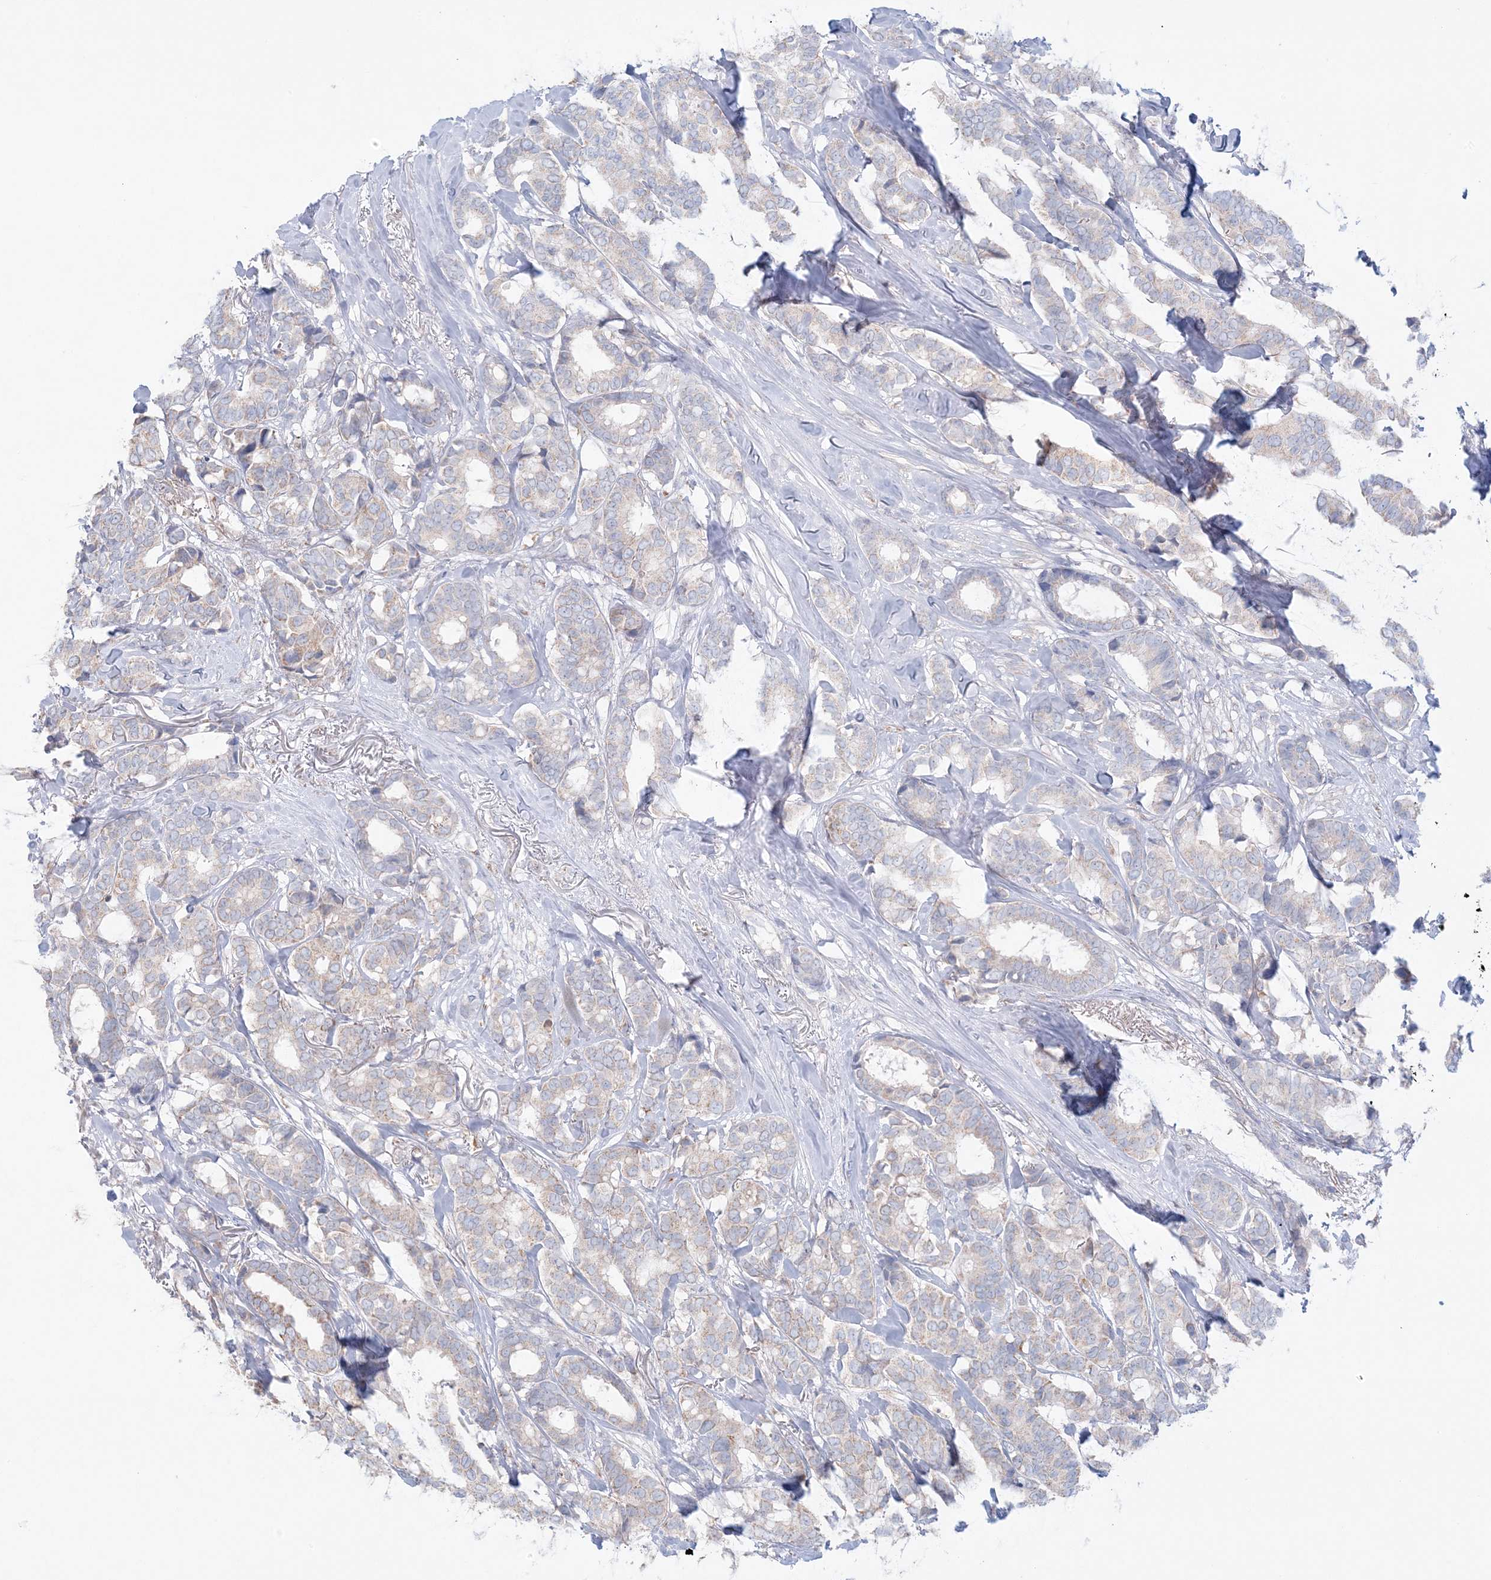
{"staining": {"intensity": "negative", "quantity": "none", "location": "none"}, "tissue": "breast cancer", "cell_type": "Tumor cells", "image_type": "cancer", "snomed": [{"axis": "morphology", "description": "Duct carcinoma"}, {"axis": "topography", "description": "Breast"}], "caption": "Immunohistochemistry (IHC) photomicrograph of breast cancer stained for a protein (brown), which displays no expression in tumor cells.", "gene": "KCTD6", "patient": {"sex": "female", "age": 87}}